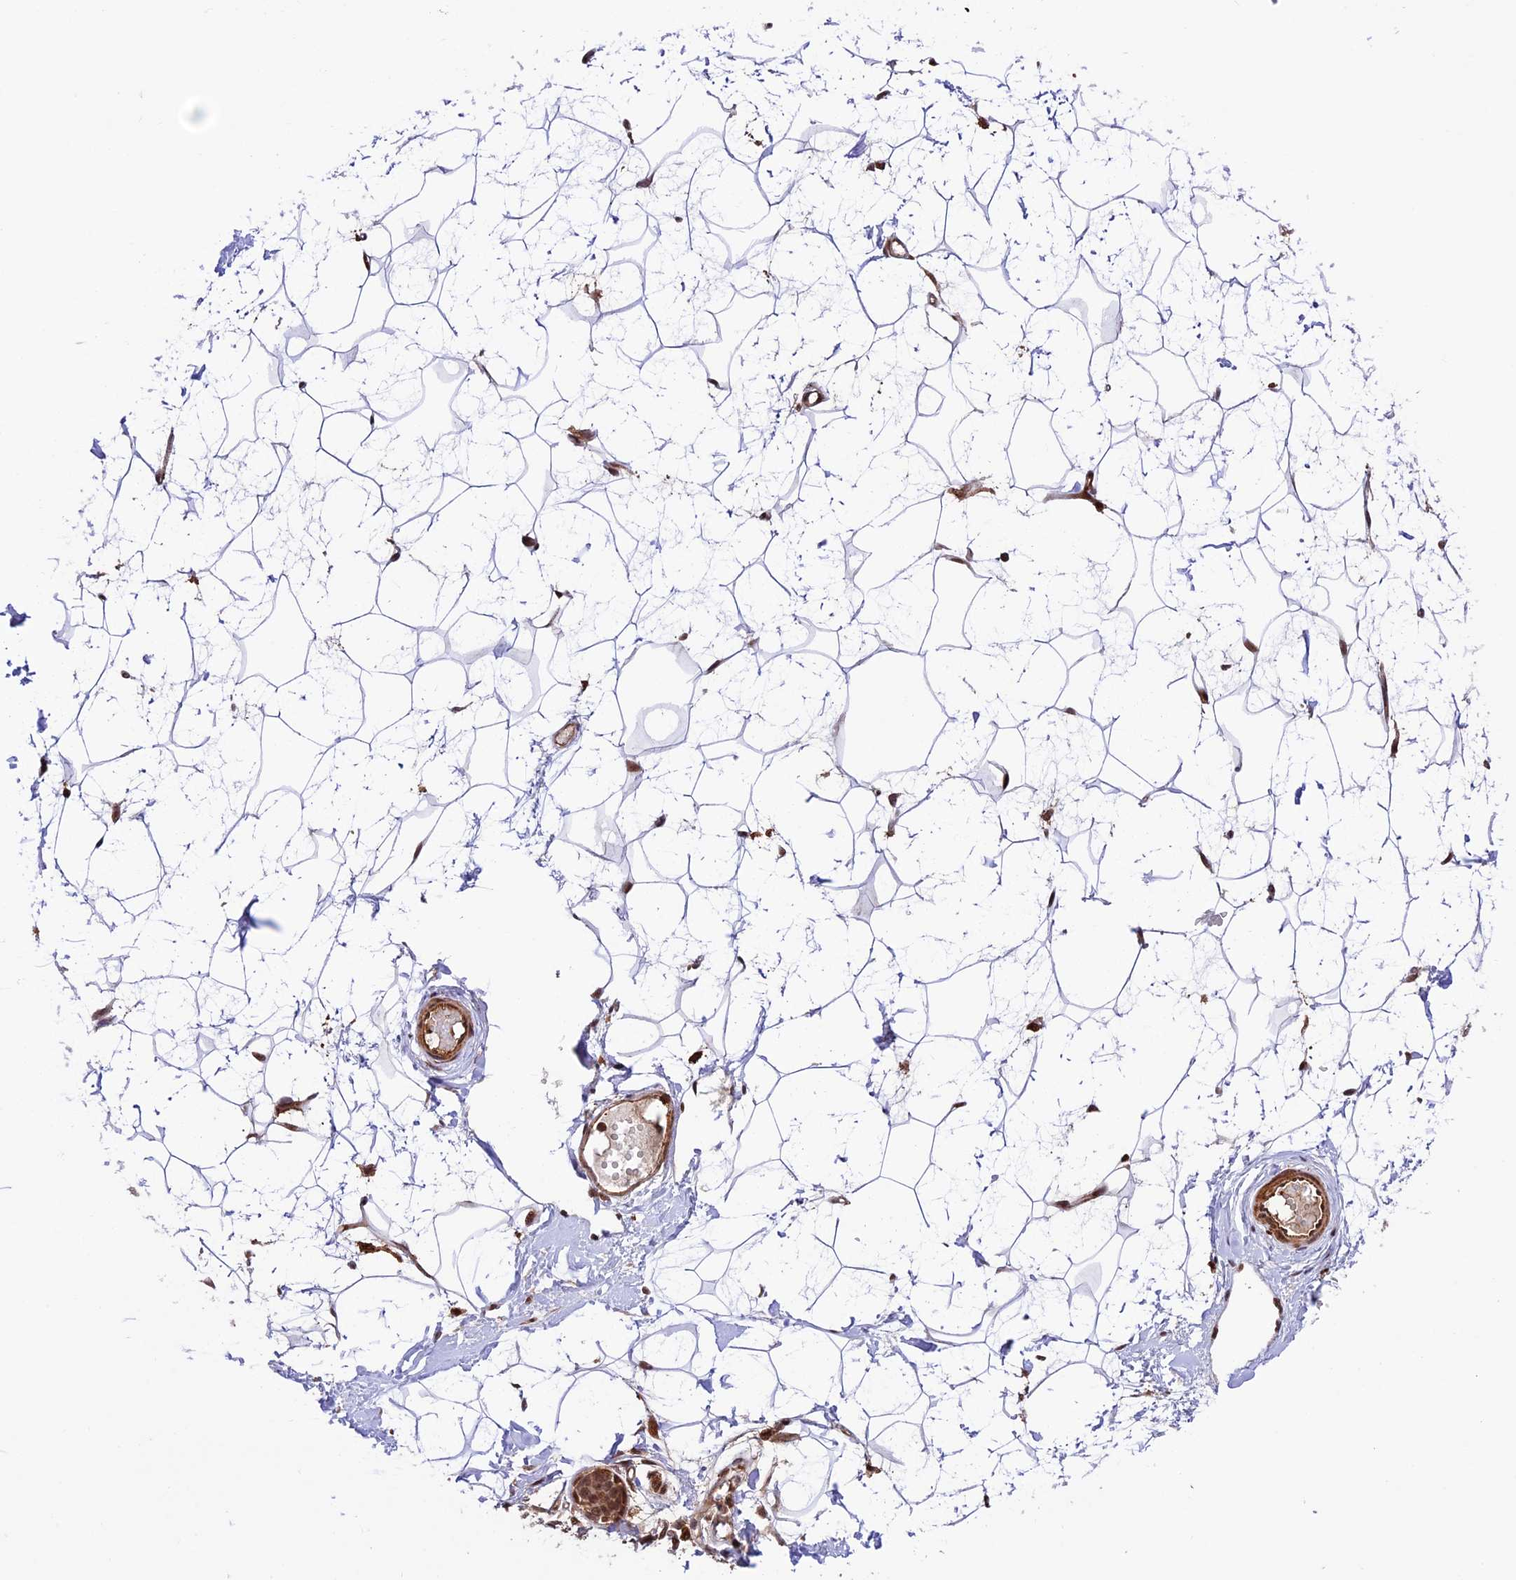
{"staining": {"intensity": "moderate", "quantity": ">75%", "location": "cytoplasmic/membranous,nuclear"}, "tissue": "breast", "cell_type": "Adipocytes", "image_type": "normal", "snomed": [{"axis": "morphology", "description": "Normal tissue, NOS"}, {"axis": "morphology", "description": "Adenoma, NOS"}, {"axis": "topography", "description": "Breast"}], "caption": "Immunohistochemical staining of benign human breast exhibits >75% levels of moderate cytoplasmic/membranous,nuclear protein expression in about >75% of adipocytes. The protein of interest is shown in brown color, while the nuclei are stained blue.", "gene": "DHX38", "patient": {"sex": "female", "age": 23}}